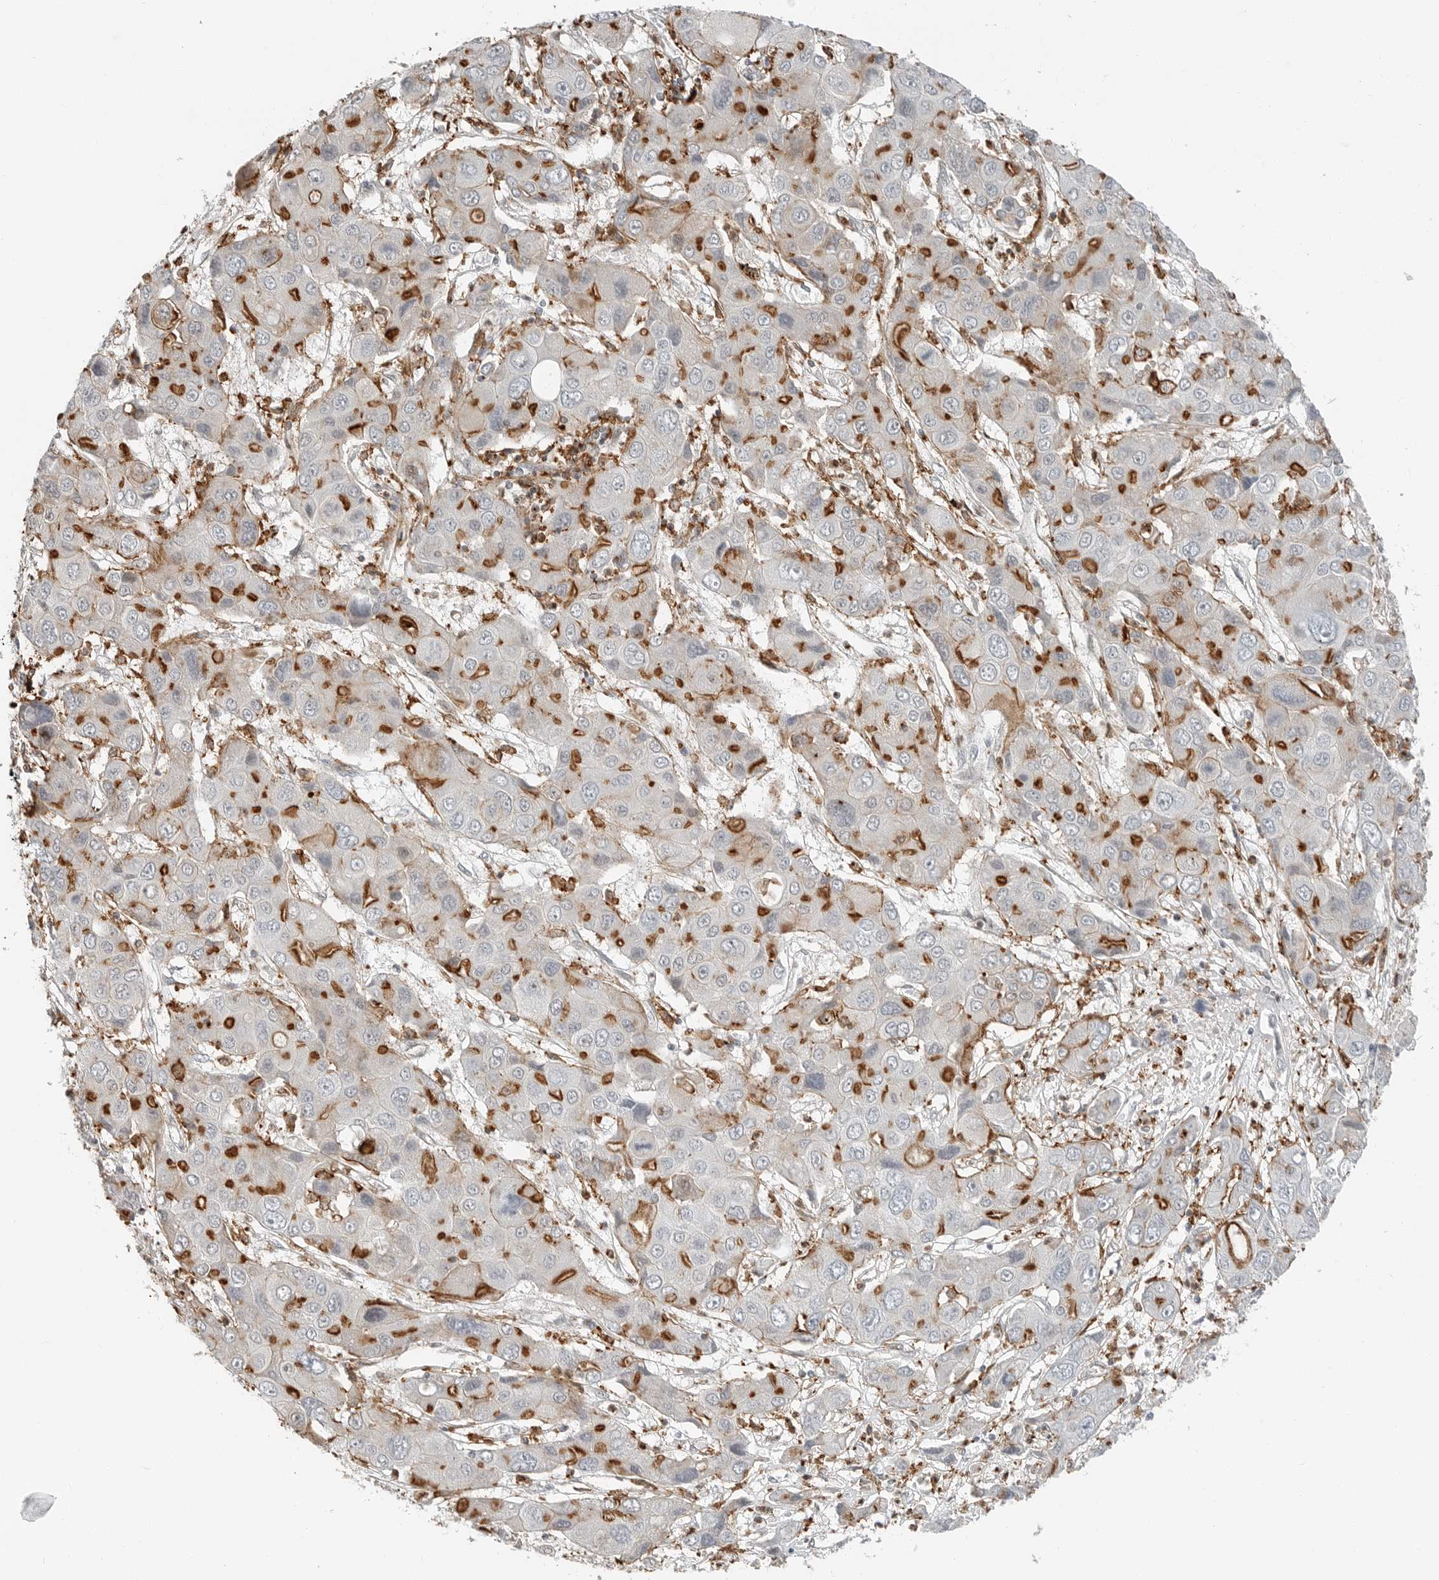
{"staining": {"intensity": "strong", "quantity": "25%-75%", "location": "cytoplasmic/membranous"}, "tissue": "liver cancer", "cell_type": "Tumor cells", "image_type": "cancer", "snomed": [{"axis": "morphology", "description": "Cholangiocarcinoma"}, {"axis": "topography", "description": "Liver"}], "caption": "A brown stain highlights strong cytoplasmic/membranous expression of a protein in human liver cancer tumor cells.", "gene": "LEFTY2", "patient": {"sex": "male", "age": 67}}